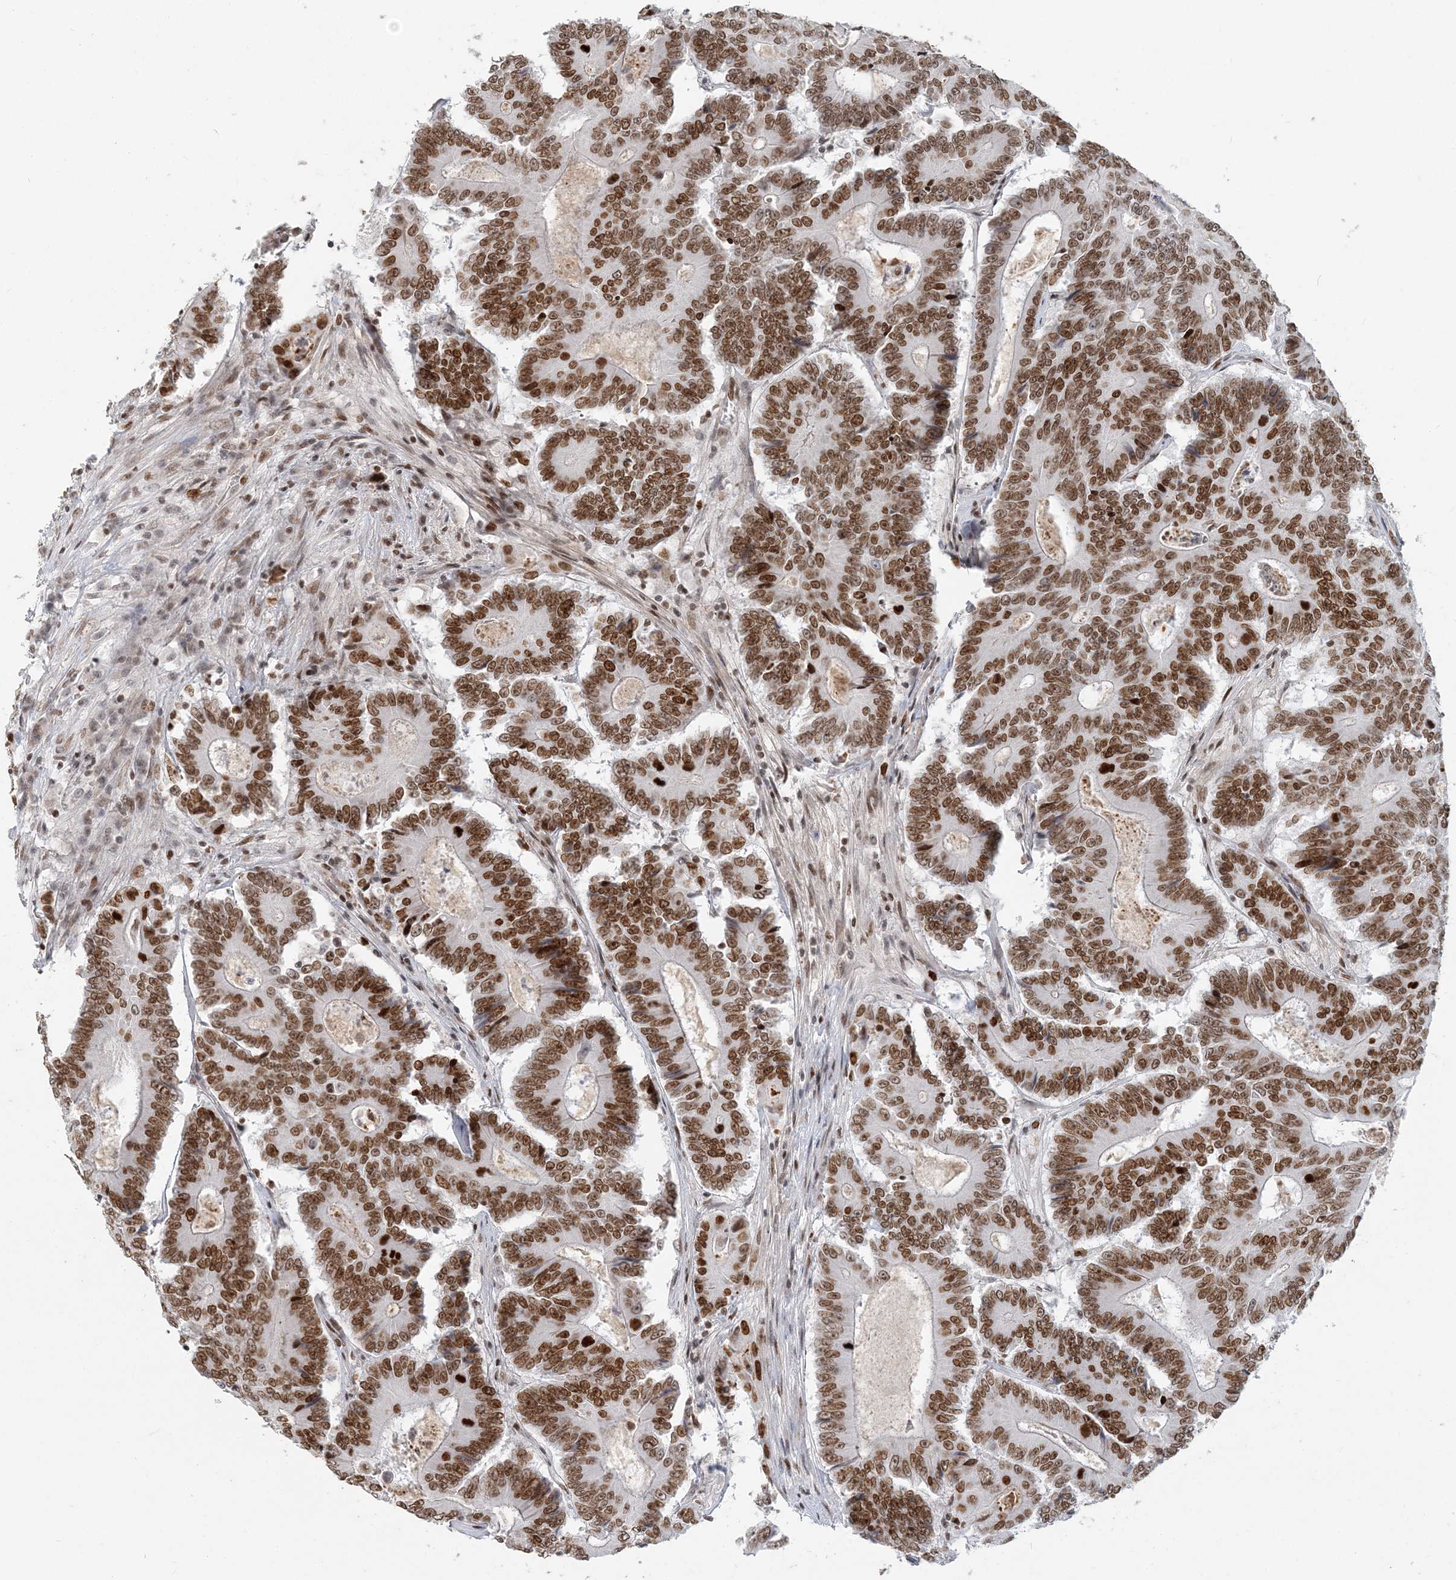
{"staining": {"intensity": "moderate", "quantity": ">75%", "location": "nuclear"}, "tissue": "colorectal cancer", "cell_type": "Tumor cells", "image_type": "cancer", "snomed": [{"axis": "morphology", "description": "Adenocarcinoma, NOS"}, {"axis": "topography", "description": "Colon"}], "caption": "High-power microscopy captured an immunohistochemistry (IHC) image of colorectal cancer (adenocarcinoma), revealing moderate nuclear expression in about >75% of tumor cells.", "gene": "BAZ1B", "patient": {"sex": "male", "age": 83}}